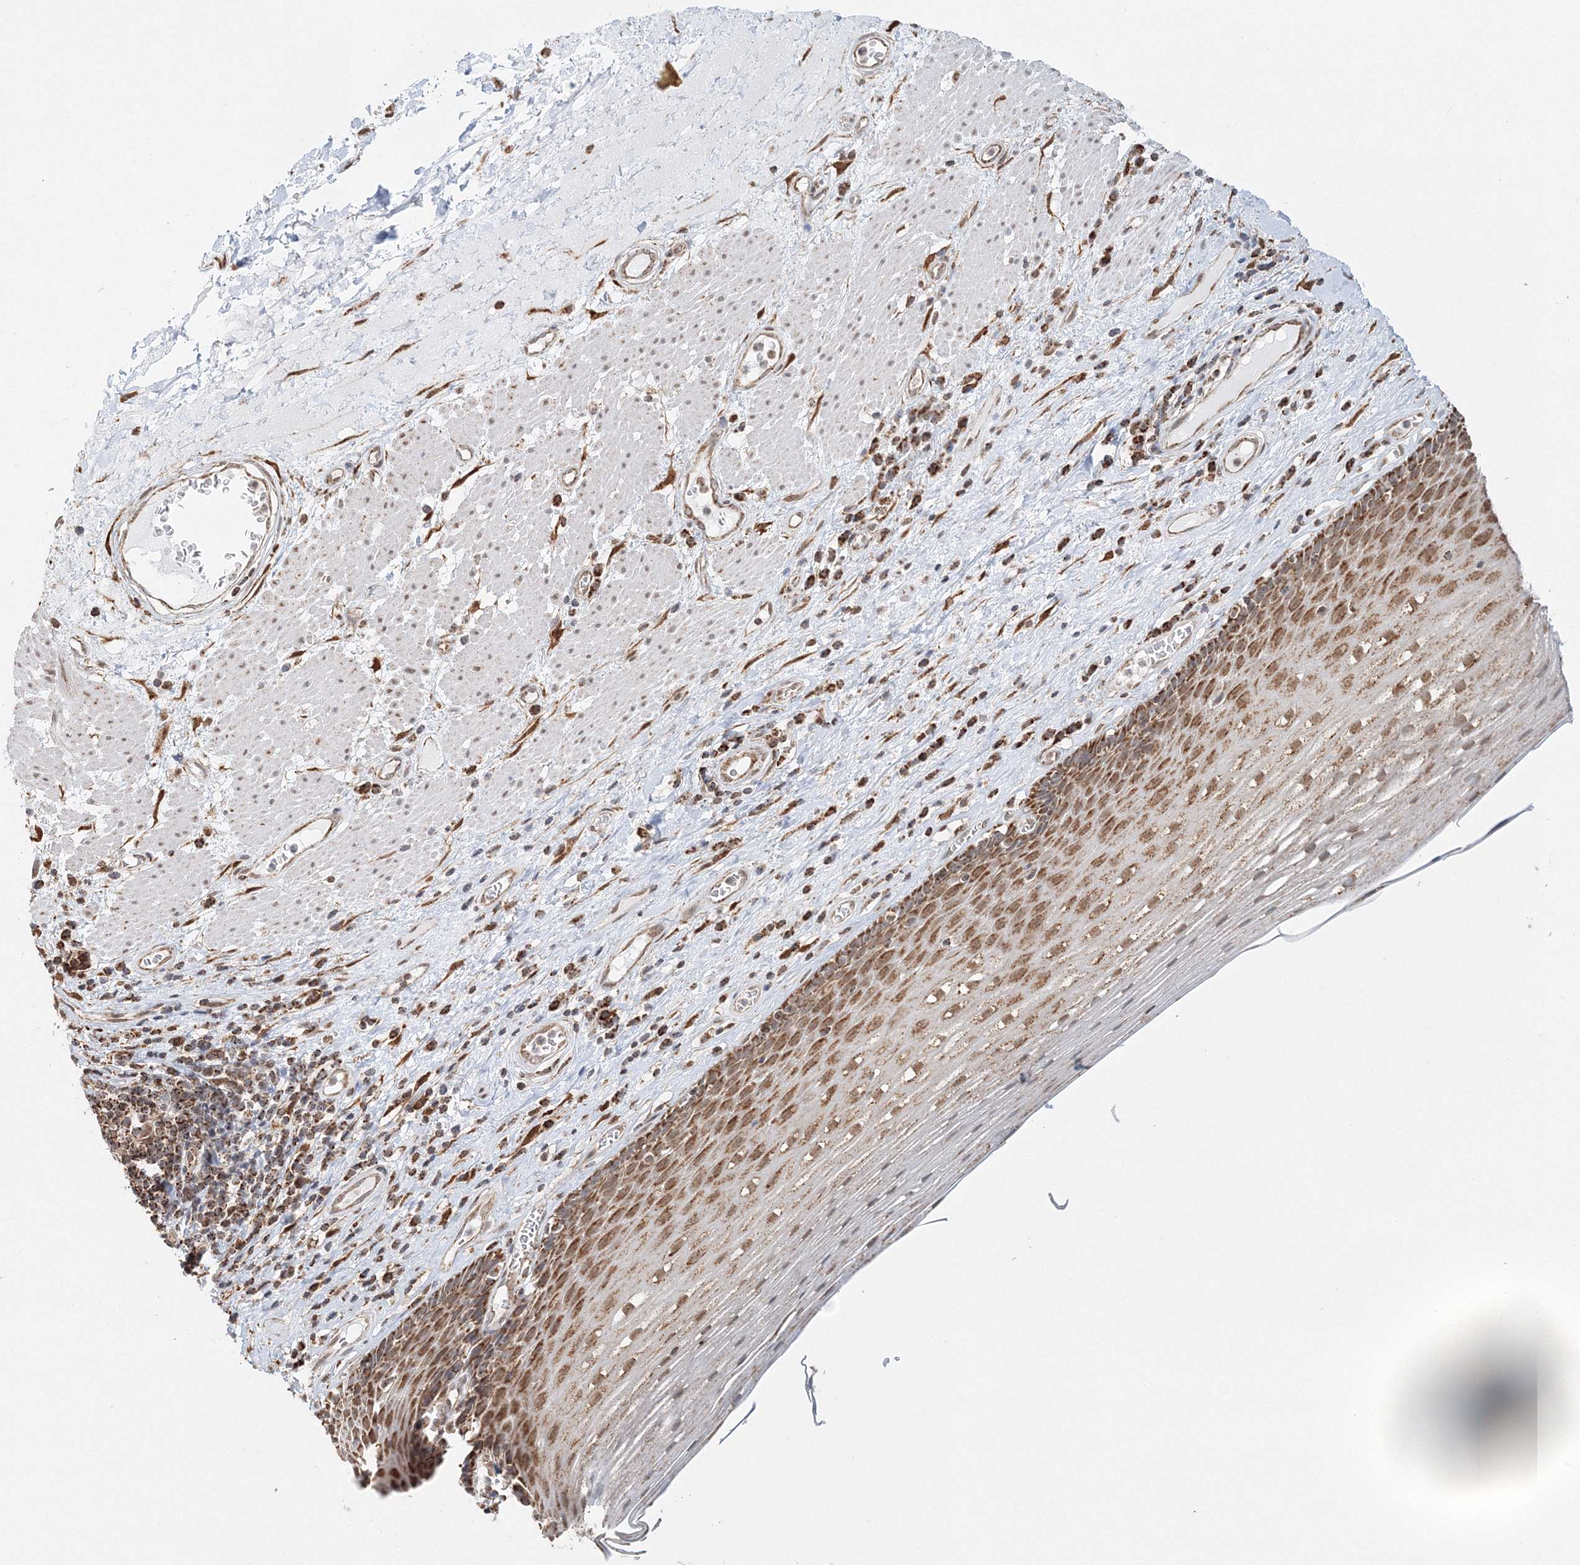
{"staining": {"intensity": "strong", "quantity": ">75%", "location": "cytoplasmic/membranous,nuclear"}, "tissue": "esophagus", "cell_type": "Squamous epithelial cells", "image_type": "normal", "snomed": [{"axis": "morphology", "description": "Normal tissue, NOS"}, {"axis": "topography", "description": "Esophagus"}], "caption": "This is an image of immunohistochemistry (IHC) staining of benign esophagus, which shows strong expression in the cytoplasmic/membranous,nuclear of squamous epithelial cells.", "gene": "PSMD6", "patient": {"sex": "male", "age": 62}}